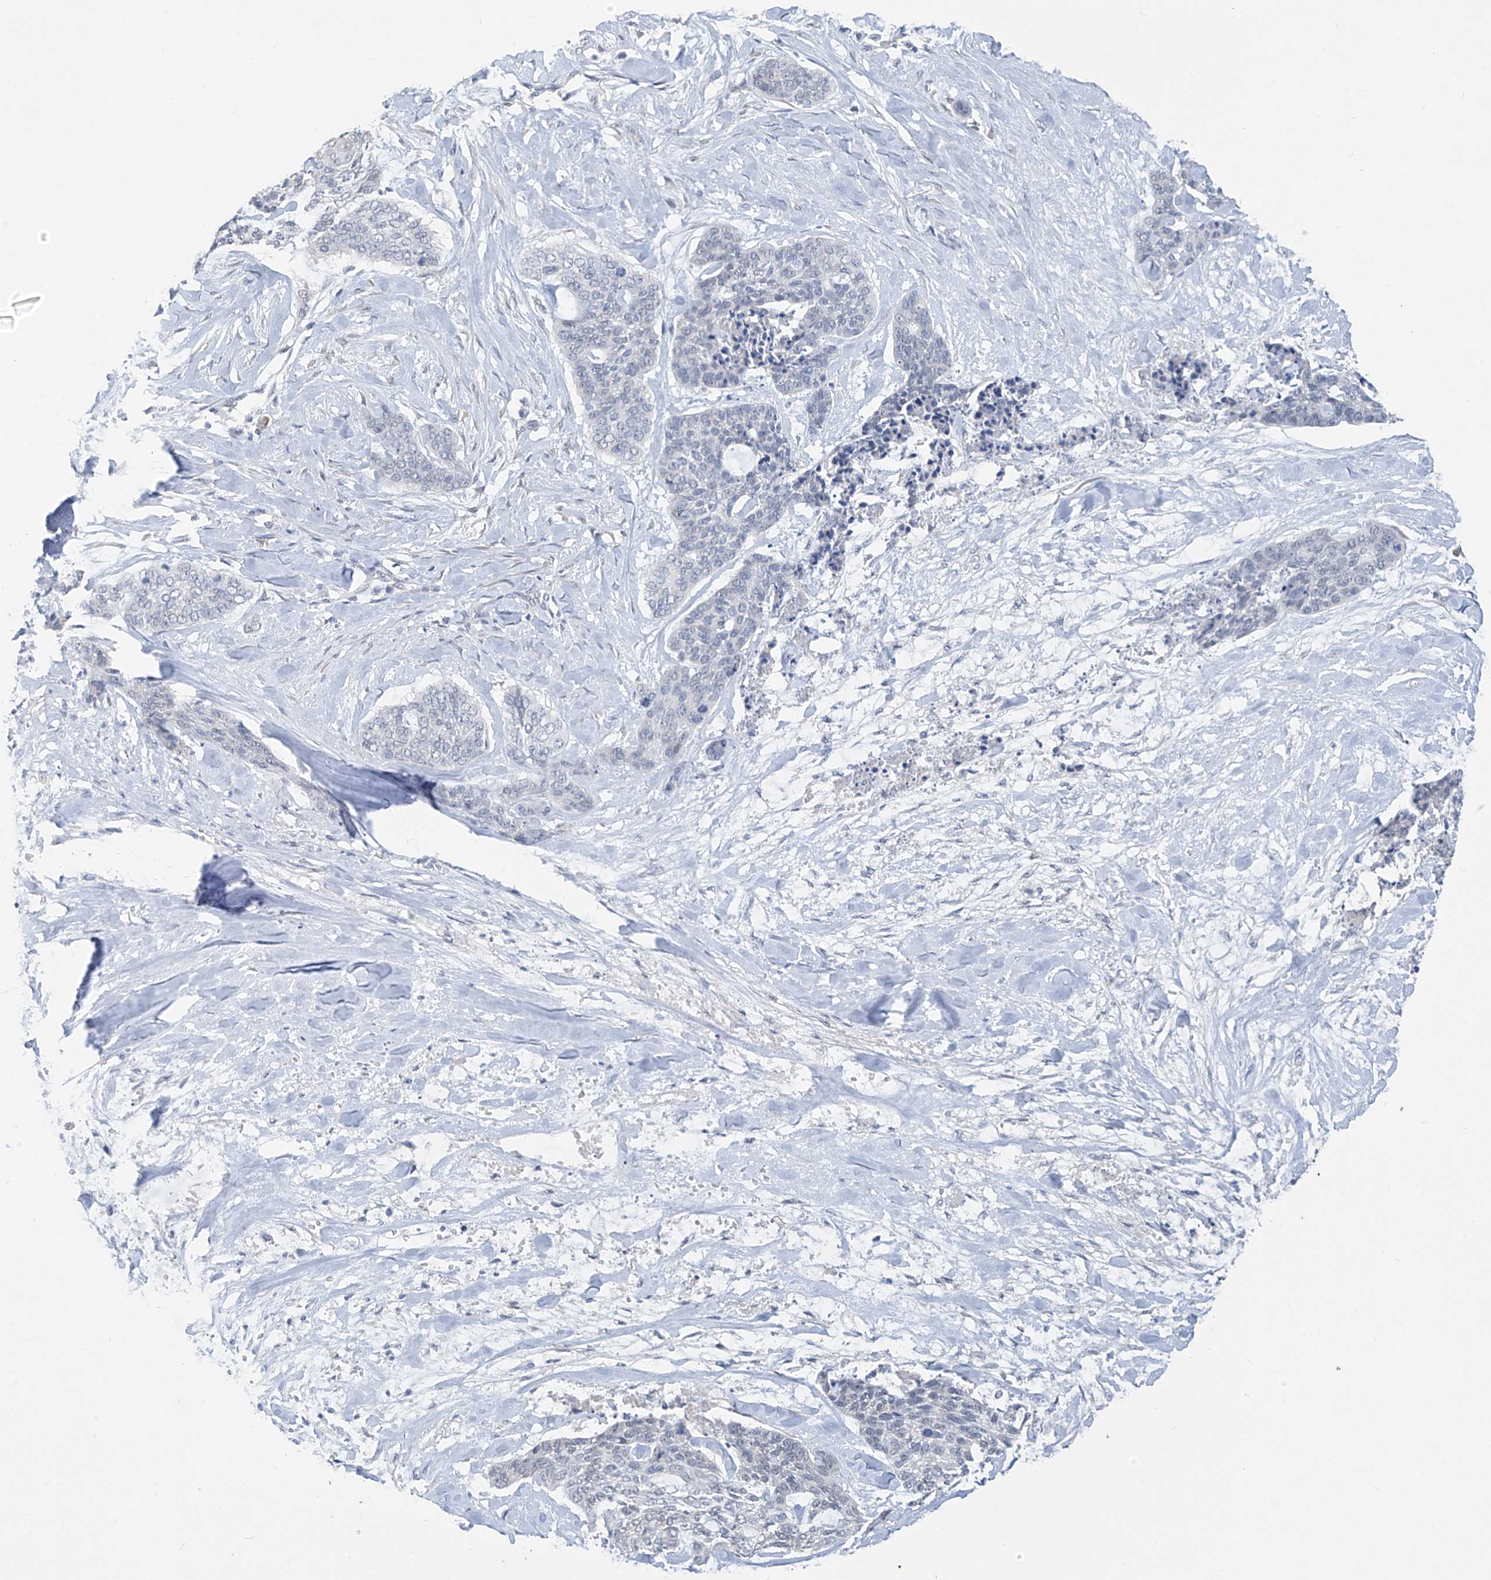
{"staining": {"intensity": "negative", "quantity": "none", "location": "none"}, "tissue": "skin cancer", "cell_type": "Tumor cells", "image_type": "cancer", "snomed": [{"axis": "morphology", "description": "Basal cell carcinoma"}, {"axis": "topography", "description": "Skin"}], "caption": "Immunohistochemistry histopathology image of neoplastic tissue: skin basal cell carcinoma stained with DAB (3,3'-diaminobenzidine) displays no significant protein expression in tumor cells.", "gene": "CYP4V2", "patient": {"sex": "female", "age": 64}}